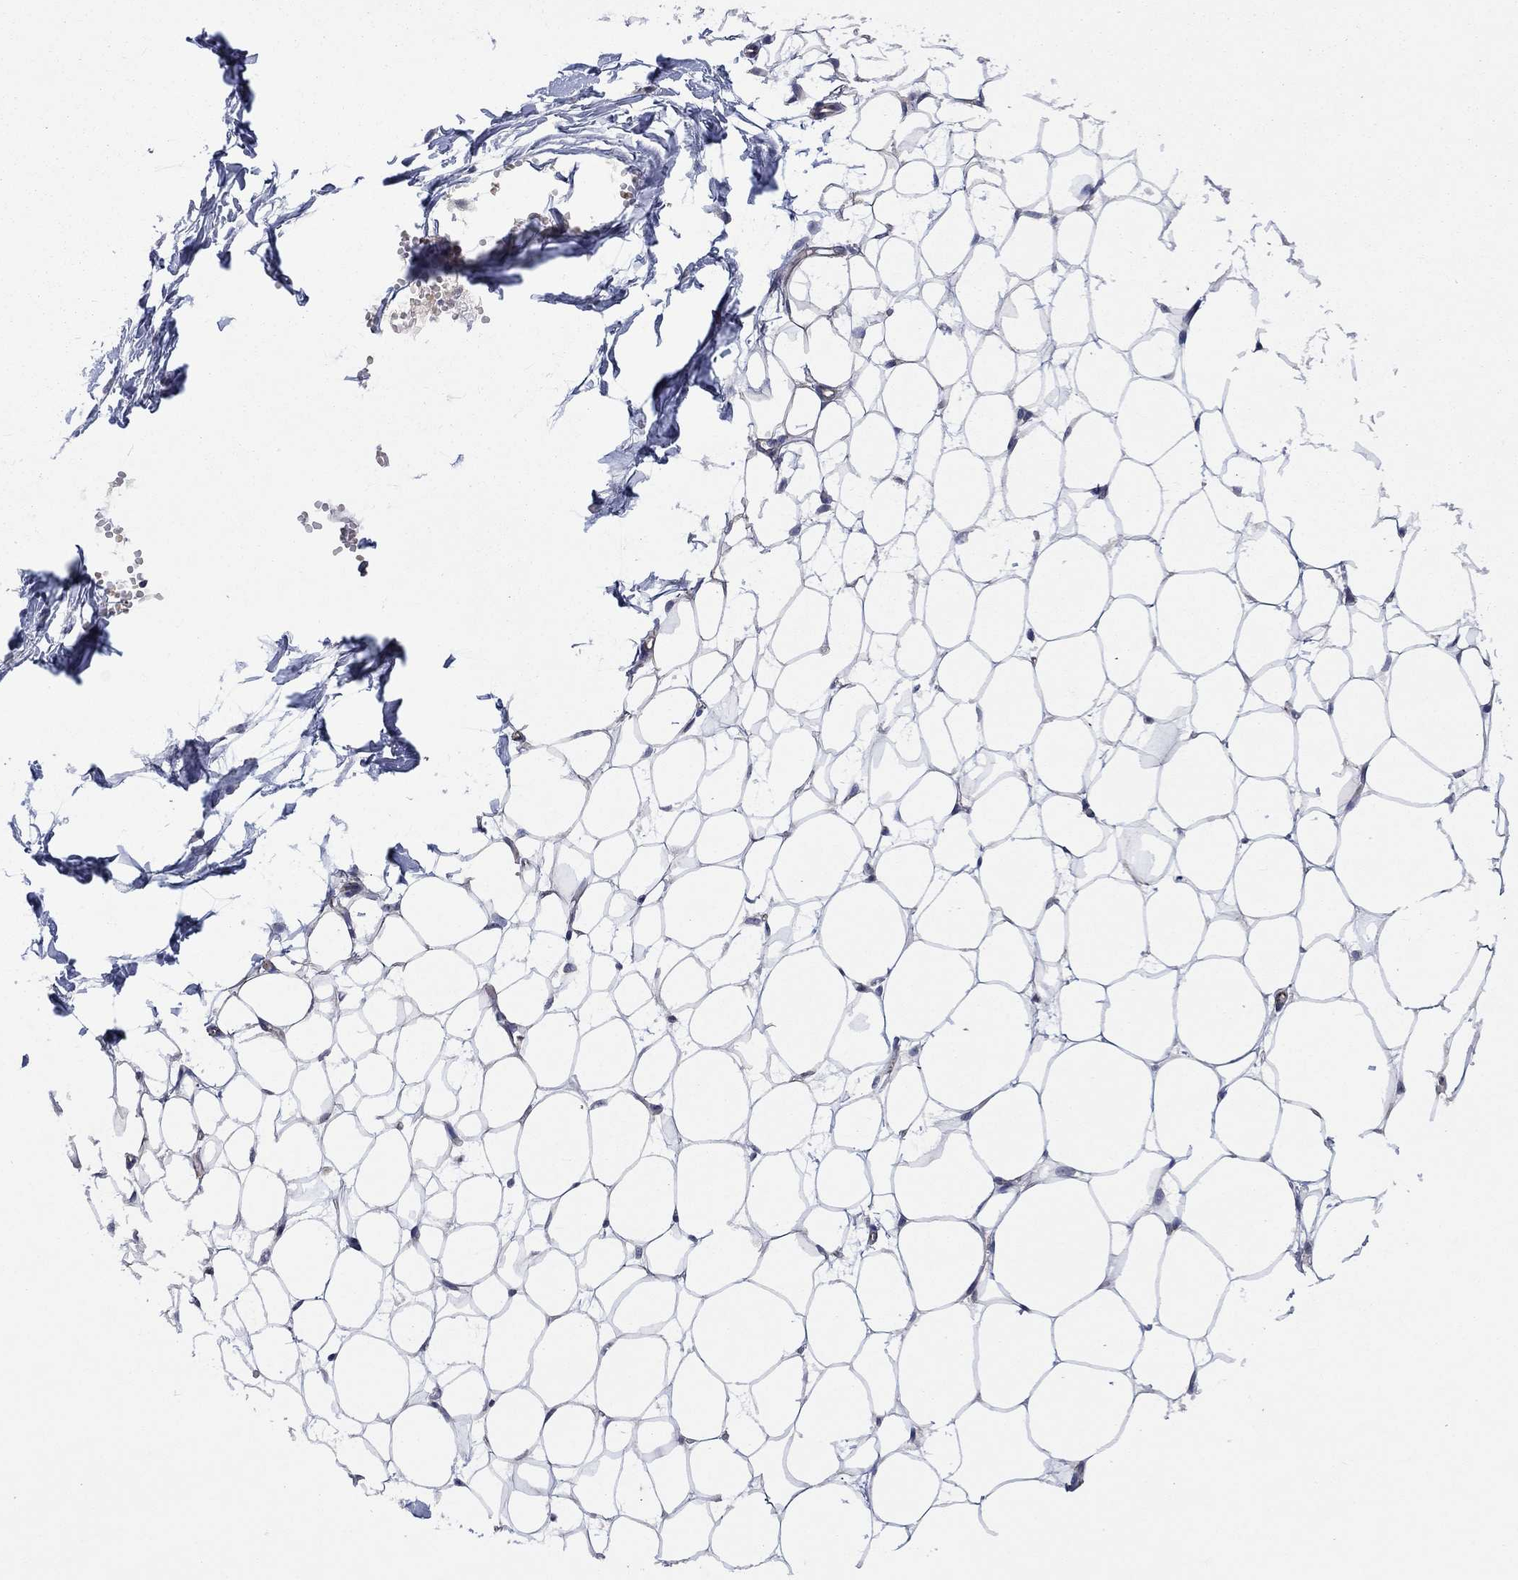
{"staining": {"intensity": "negative", "quantity": "none", "location": "none"}, "tissue": "breast", "cell_type": "Adipocytes", "image_type": "normal", "snomed": [{"axis": "morphology", "description": "Normal tissue, NOS"}, {"axis": "topography", "description": "Breast"}], "caption": "Adipocytes show no significant expression in benign breast. The staining is performed using DAB (3,3'-diaminobenzidine) brown chromogen with nuclei counter-stained in using hematoxylin.", "gene": "EMC9", "patient": {"sex": "female", "age": 37}}